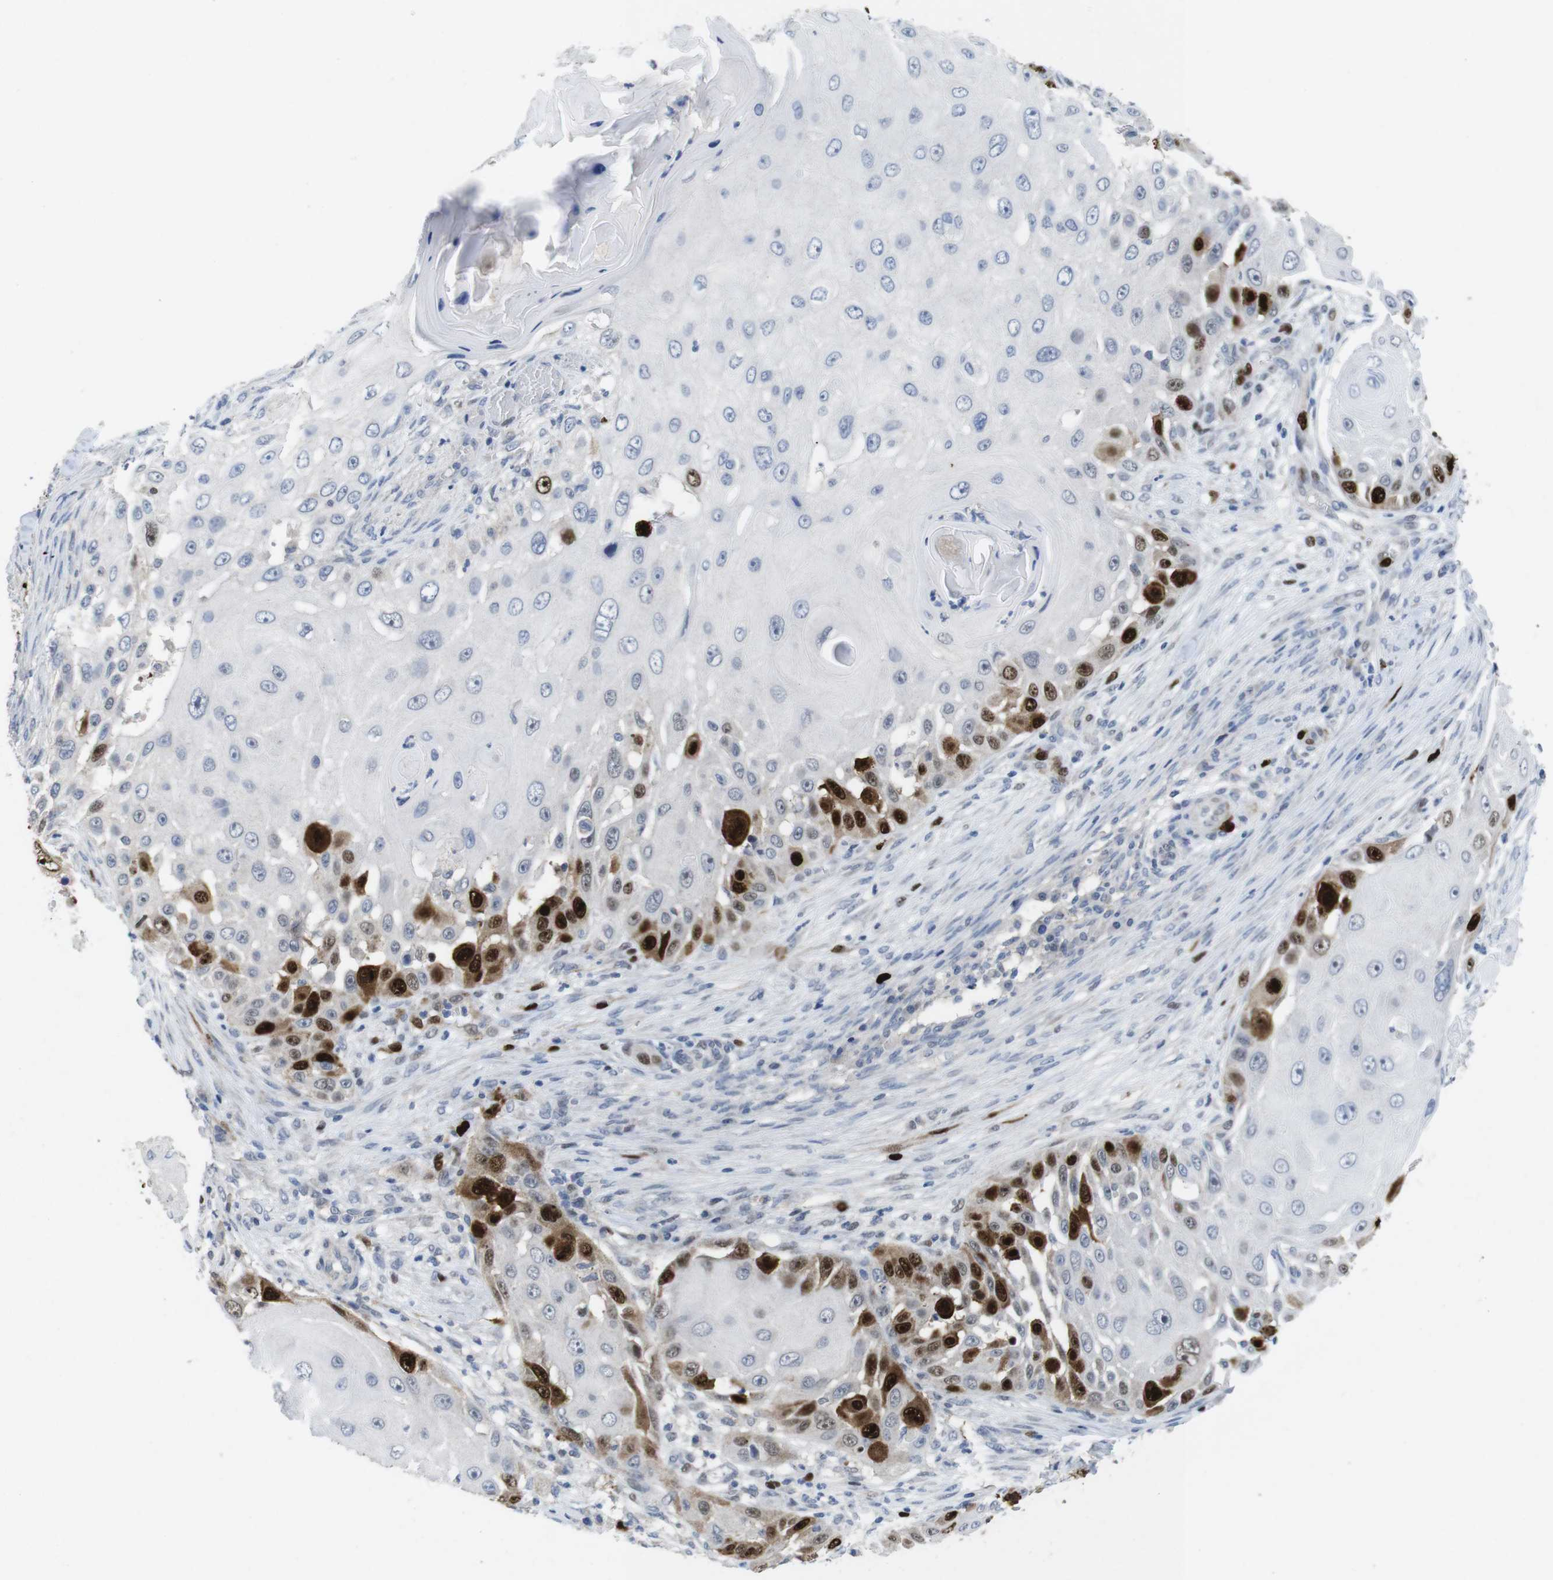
{"staining": {"intensity": "strong", "quantity": "<25%", "location": "nuclear"}, "tissue": "skin cancer", "cell_type": "Tumor cells", "image_type": "cancer", "snomed": [{"axis": "morphology", "description": "Squamous cell carcinoma, NOS"}, {"axis": "topography", "description": "Skin"}], "caption": "Protein expression analysis of skin cancer exhibits strong nuclear expression in about <25% of tumor cells.", "gene": "KPNA2", "patient": {"sex": "female", "age": 44}}